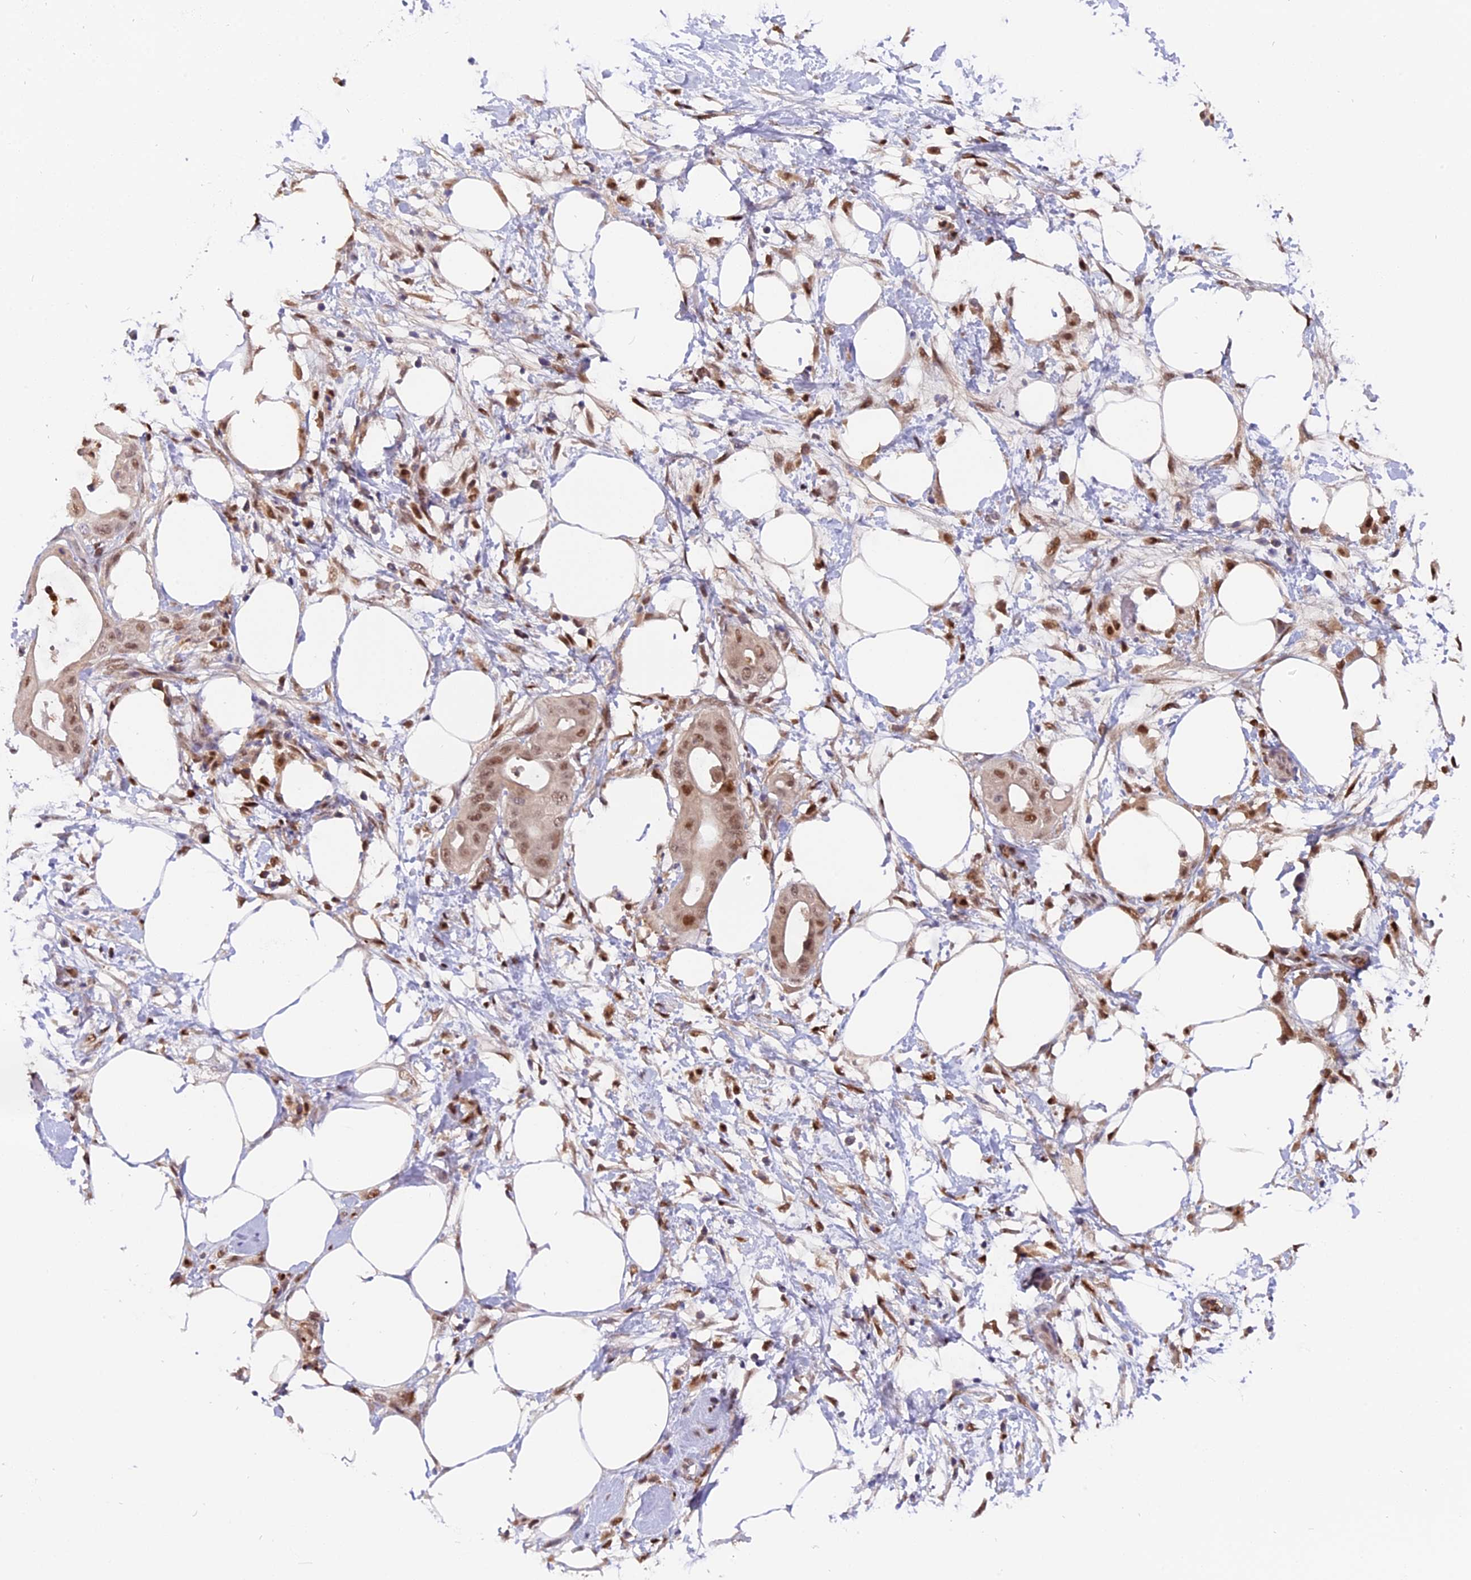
{"staining": {"intensity": "moderate", "quantity": ">75%", "location": "nuclear"}, "tissue": "pancreatic cancer", "cell_type": "Tumor cells", "image_type": "cancer", "snomed": [{"axis": "morphology", "description": "Adenocarcinoma, NOS"}, {"axis": "topography", "description": "Pancreas"}], "caption": "A photomicrograph of pancreatic cancer (adenocarcinoma) stained for a protein shows moderate nuclear brown staining in tumor cells. (brown staining indicates protein expression, while blue staining denotes nuclei).", "gene": "FAM118B", "patient": {"sex": "male", "age": 68}}